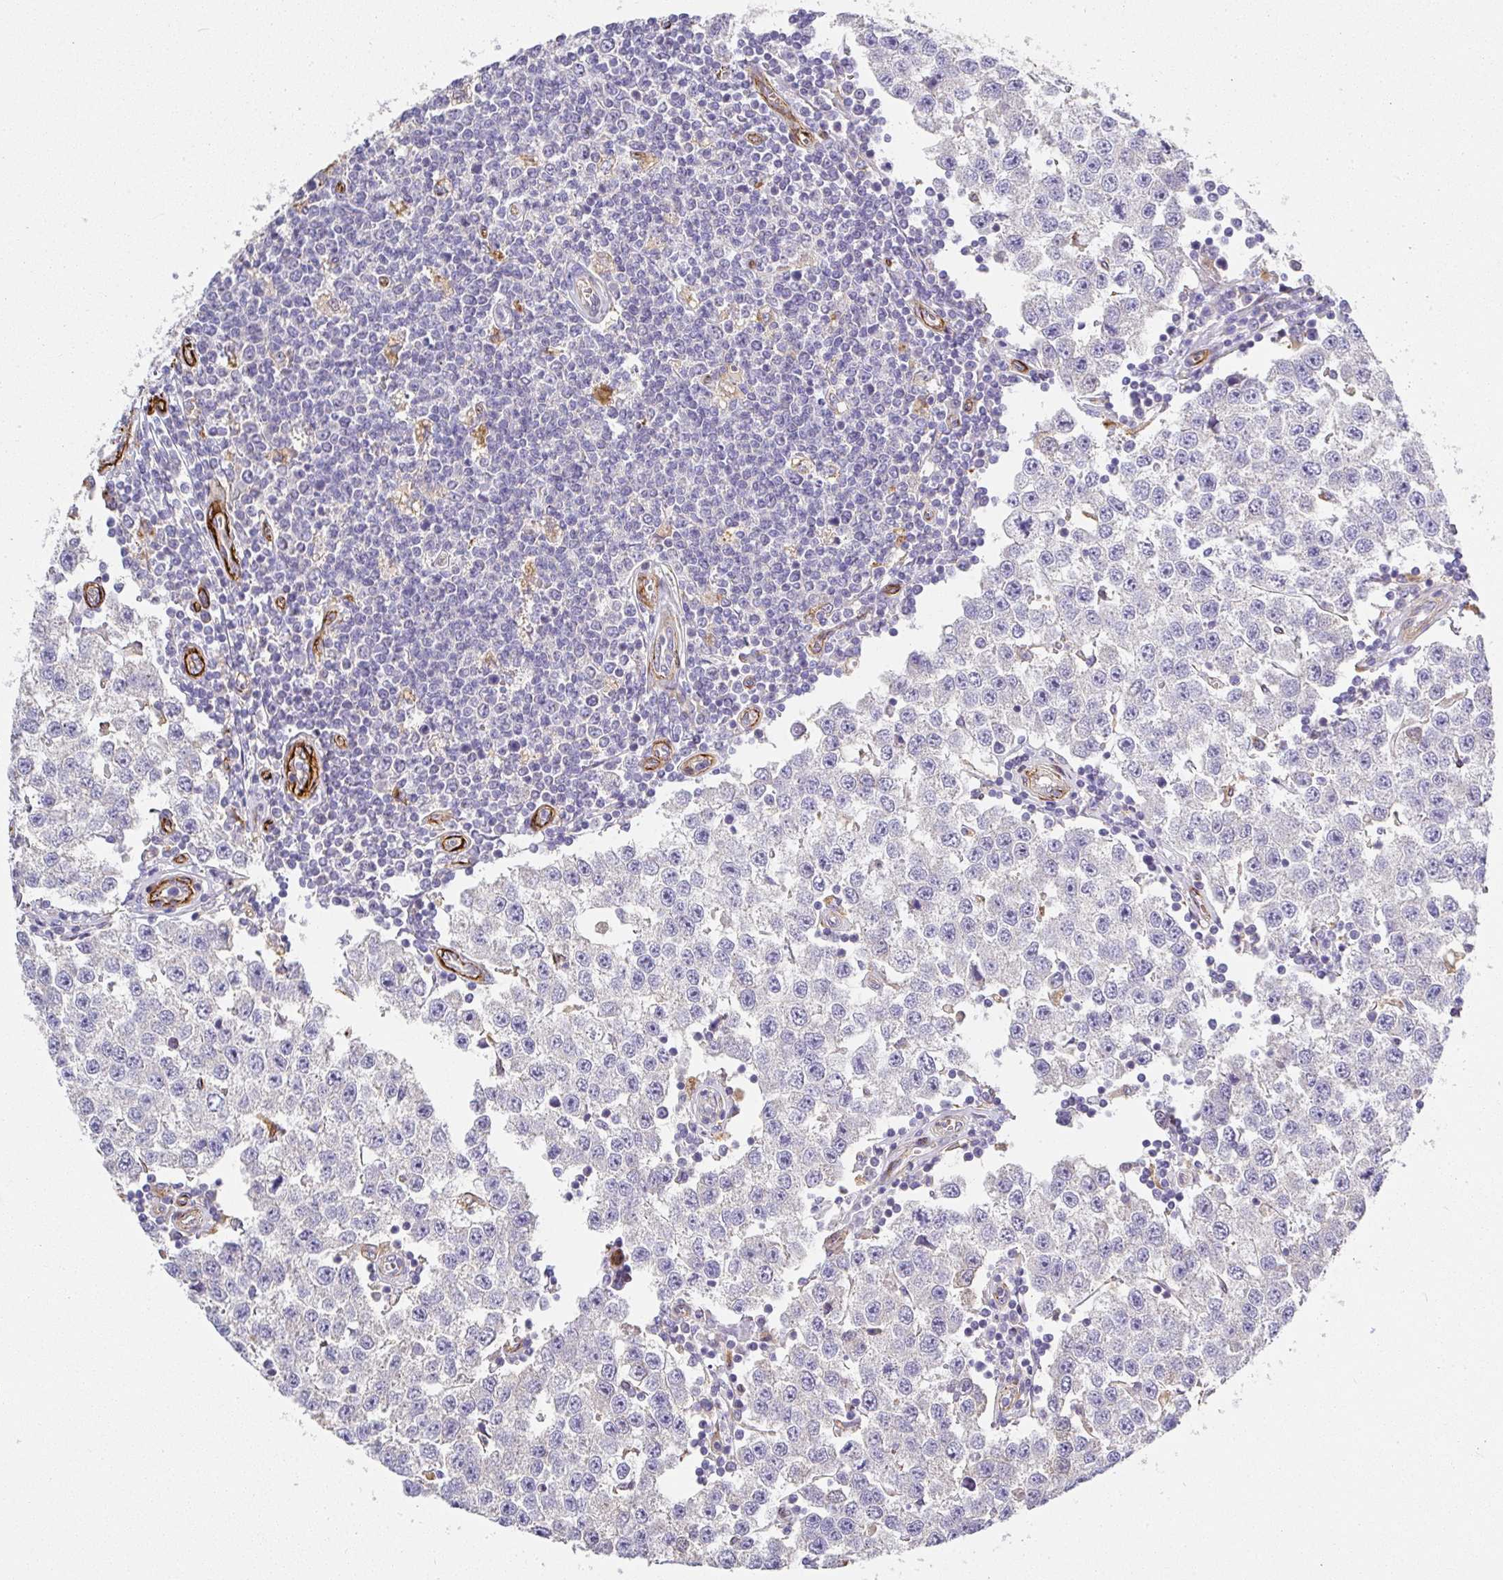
{"staining": {"intensity": "negative", "quantity": "none", "location": "none"}, "tissue": "testis cancer", "cell_type": "Tumor cells", "image_type": "cancer", "snomed": [{"axis": "morphology", "description": "Seminoma, NOS"}, {"axis": "topography", "description": "Testis"}], "caption": "There is no significant expression in tumor cells of testis cancer (seminoma). Brightfield microscopy of immunohistochemistry stained with DAB (brown) and hematoxylin (blue), captured at high magnification.", "gene": "SLC25A17", "patient": {"sex": "male", "age": 34}}